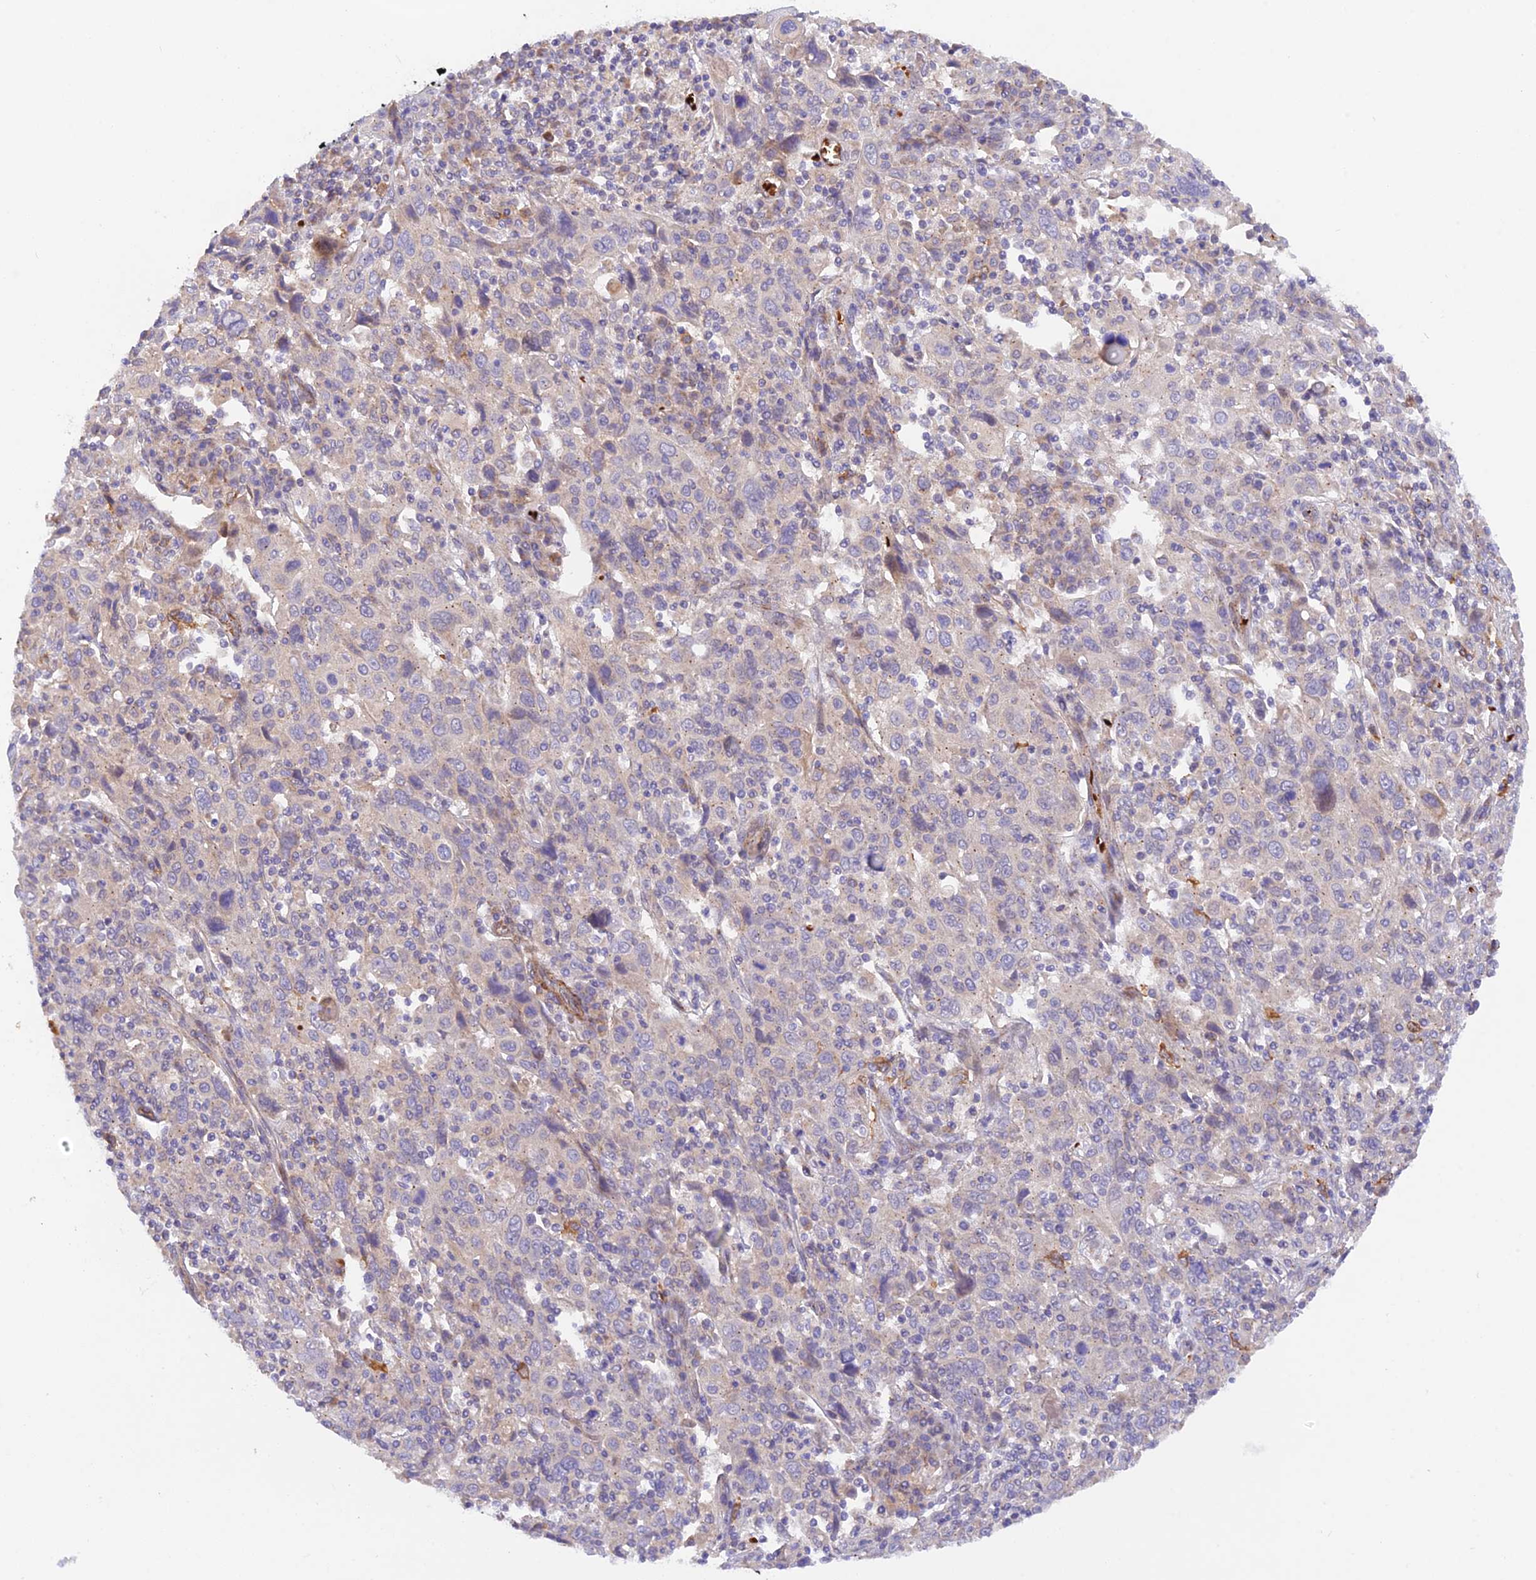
{"staining": {"intensity": "negative", "quantity": "none", "location": "none"}, "tissue": "cervical cancer", "cell_type": "Tumor cells", "image_type": "cancer", "snomed": [{"axis": "morphology", "description": "Squamous cell carcinoma, NOS"}, {"axis": "topography", "description": "Cervix"}], "caption": "This histopathology image is of cervical squamous cell carcinoma stained with immunohistochemistry to label a protein in brown with the nuclei are counter-stained blue. There is no expression in tumor cells.", "gene": "WDFY4", "patient": {"sex": "female", "age": 46}}